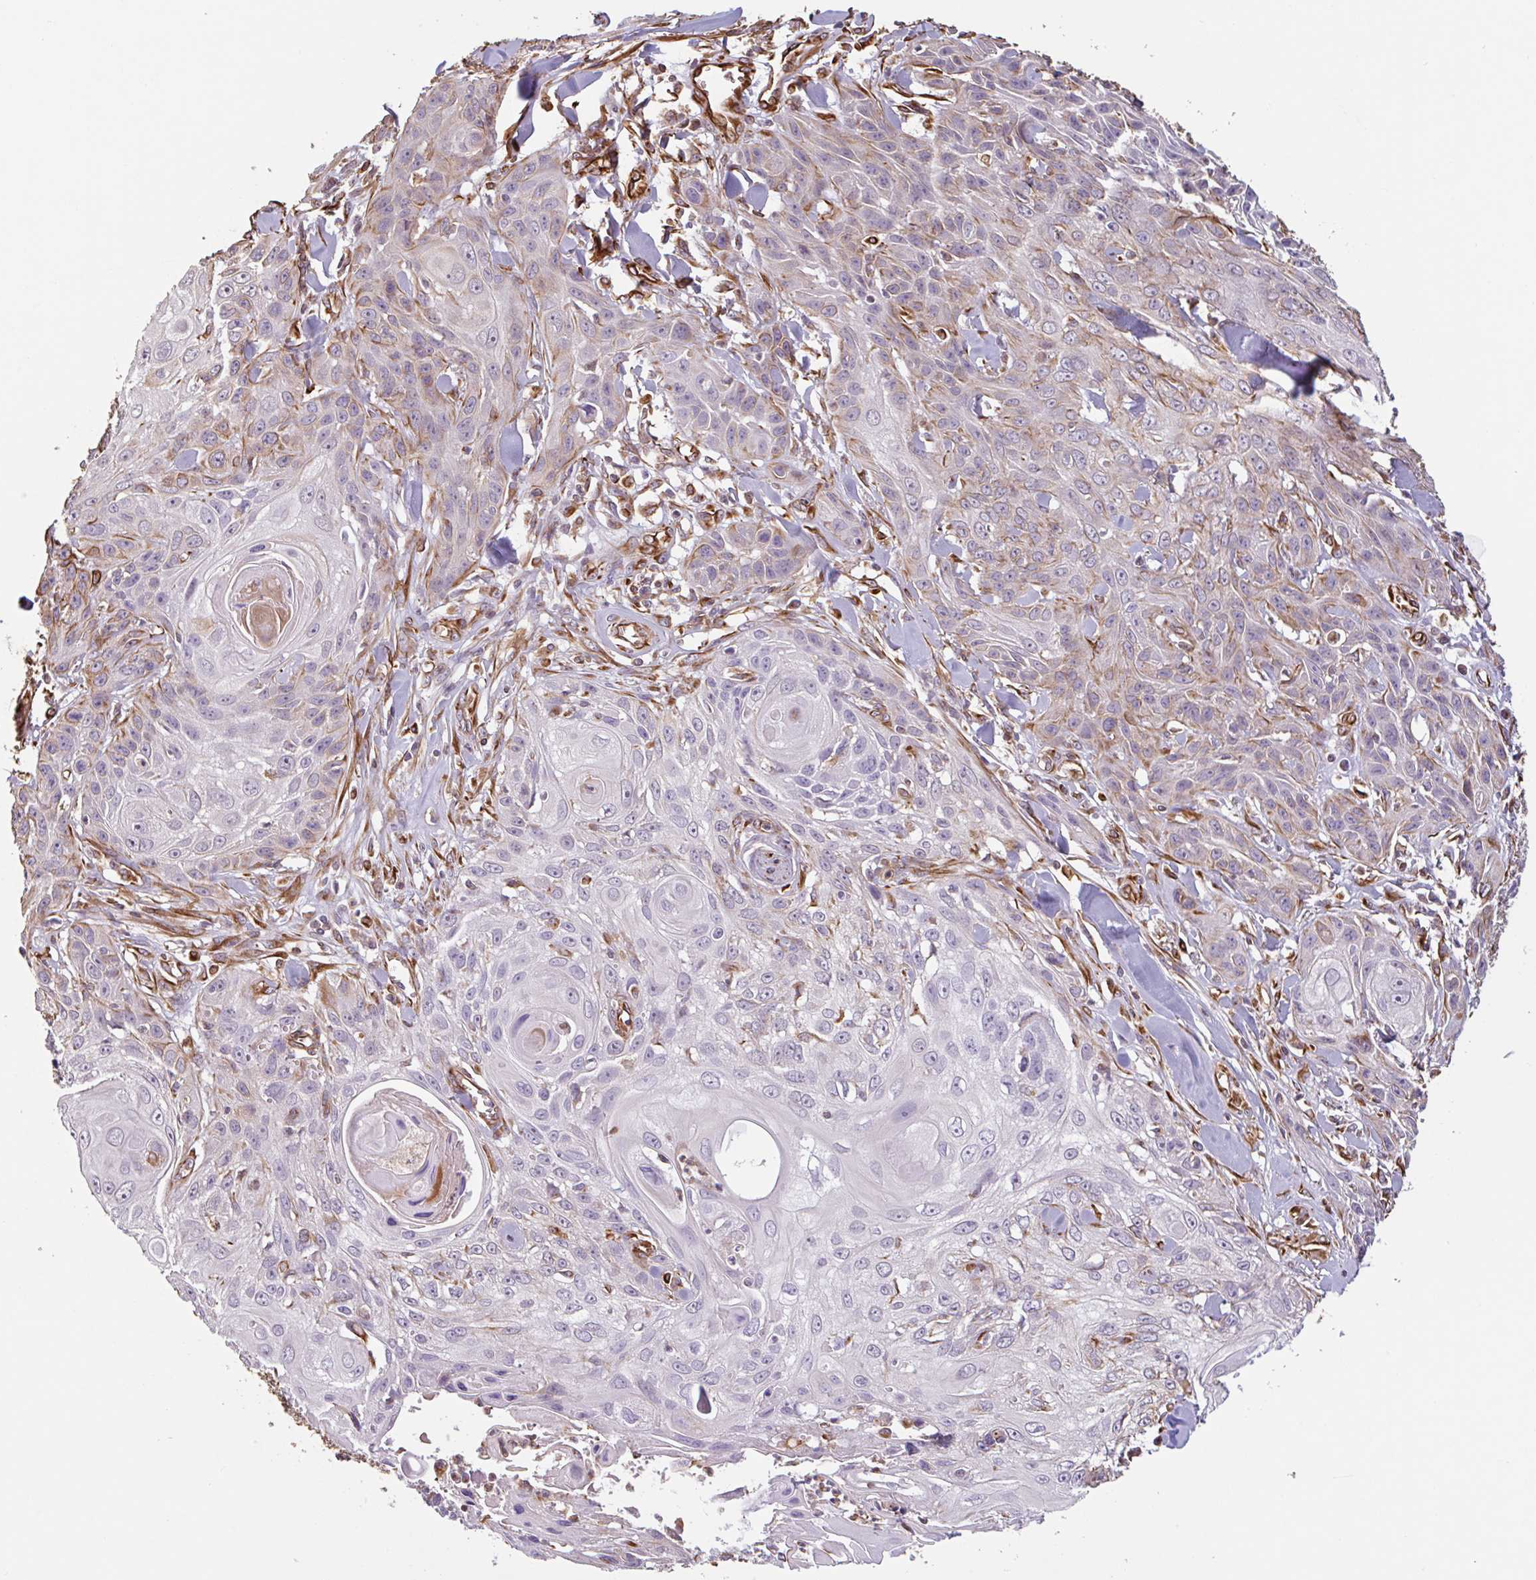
{"staining": {"intensity": "moderate", "quantity": "<25%", "location": "cytoplasmic/membranous"}, "tissue": "skin cancer", "cell_type": "Tumor cells", "image_type": "cancer", "snomed": [{"axis": "morphology", "description": "Squamous cell carcinoma, NOS"}, {"axis": "topography", "description": "Skin"}, {"axis": "topography", "description": "Vulva"}], "caption": "Human skin squamous cell carcinoma stained with a brown dye exhibits moderate cytoplasmic/membranous positive expression in about <25% of tumor cells.", "gene": "ZNF790", "patient": {"sex": "female", "age": 83}}